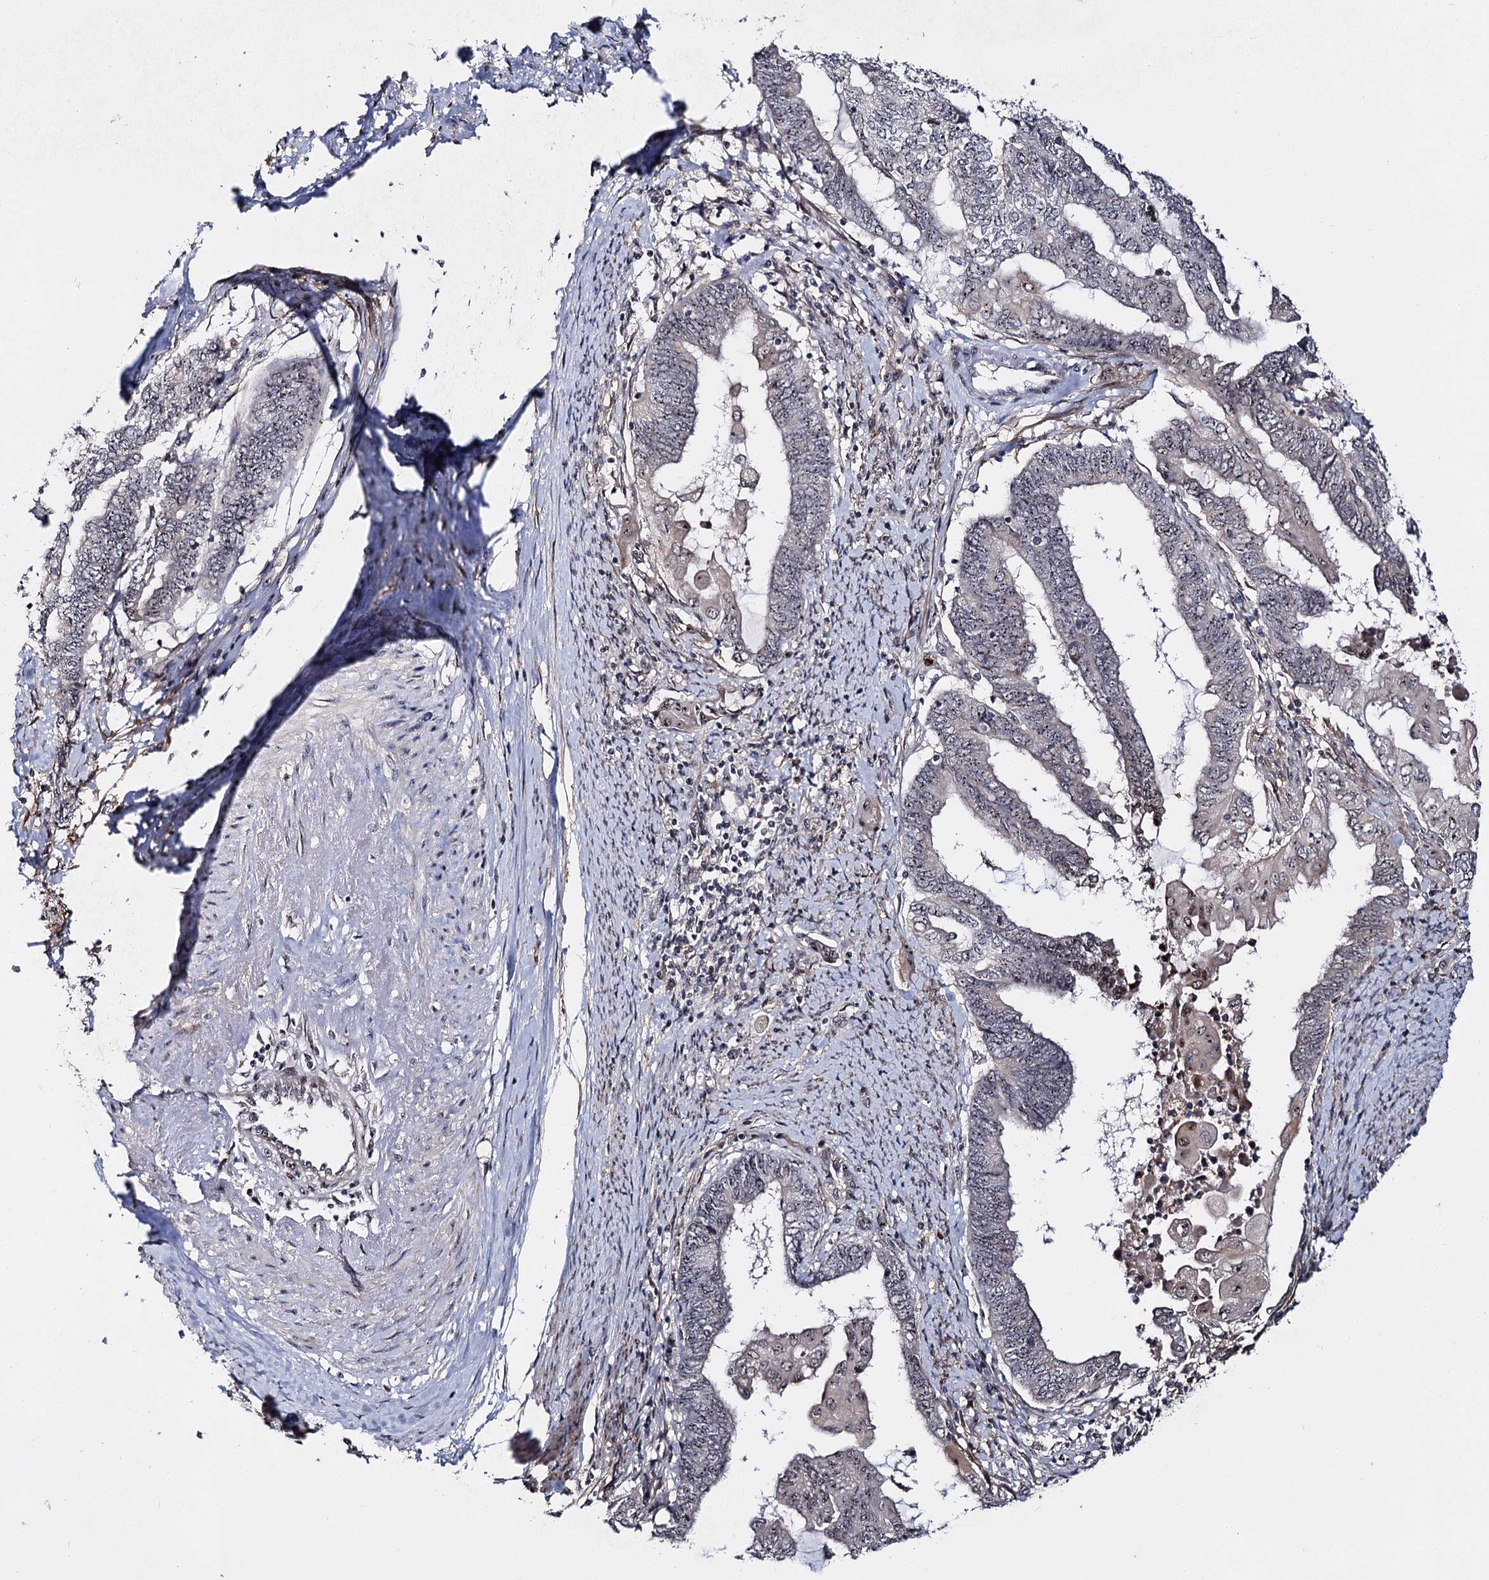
{"staining": {"intensity": "weak", "quantity": "<25%", "location": "nuclear"}, "tissue": "endometrial cancer", "cell_type": "Tumor cells", "image_type": "cancer", "snomed": [{"axis": "morphology", "description": "Adenocarcinoma, NOS"}, {"axis": "topography", "description": "Uterus"}, {"axis": "topography", "description": "Endometrium"}], "caption": "A micrograph of endometrial cancer (adenocarcinoma) stained for a protein exhibits no brown staining in tumor cells.", "gene": "SUPT20H", "patient": {"sex": "female", "age": 70}}